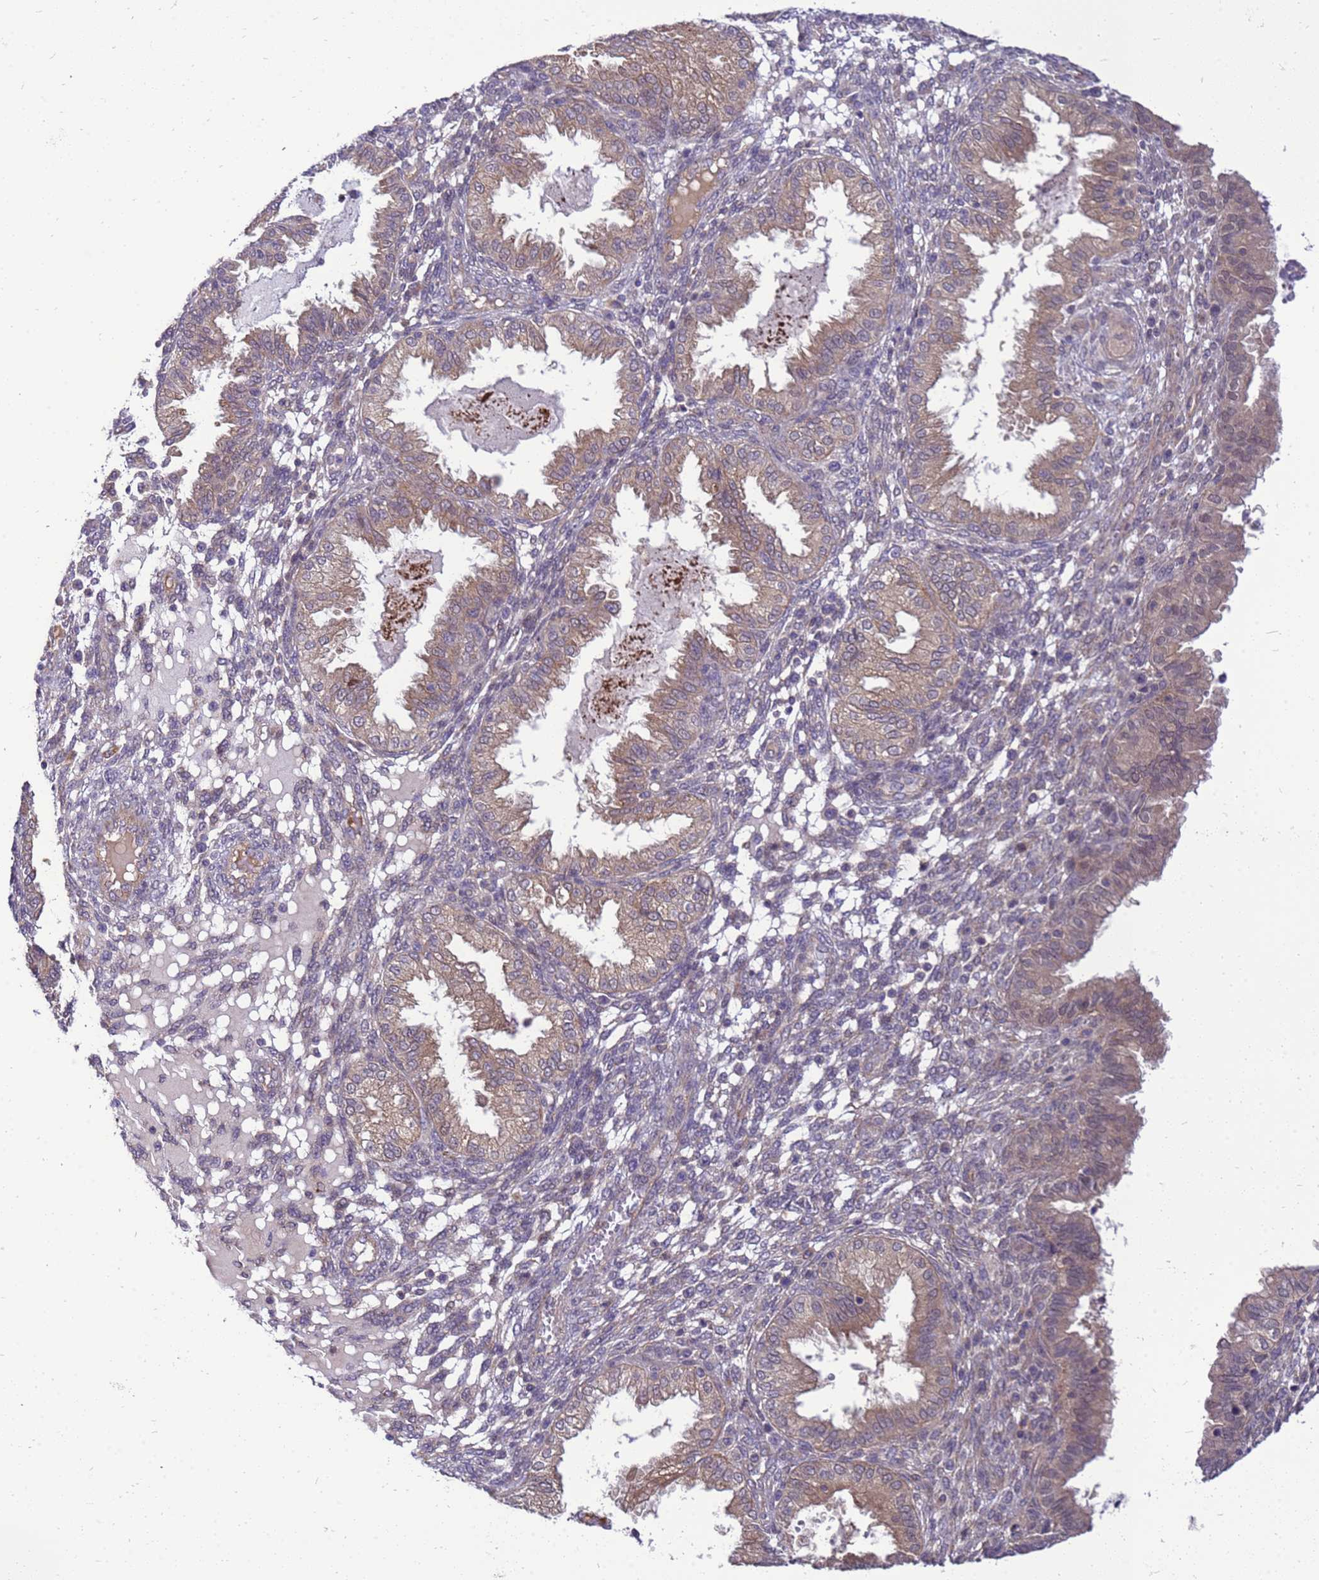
{"staining": {"intensity": "negative", "quantity": "none", "location": "none"}, "tissue": "endometrium", "cell_type": "Cells in endometrial stroma", "image_type": "normal", "snomed": [{"axis": "morphology", "description": "Normal tissue, NOS"}, {"axis": "topography", "description": "Endometrium"}], "caption": "The histopathology image demonstrates no significant staining in cells in endometrial stroma of endometrium. (Immunohistochemistry (ihc), brightfield microscopy, high magnification).", "gene": "ENOPH1", "patient": {"sex": "female", "age": 33}}